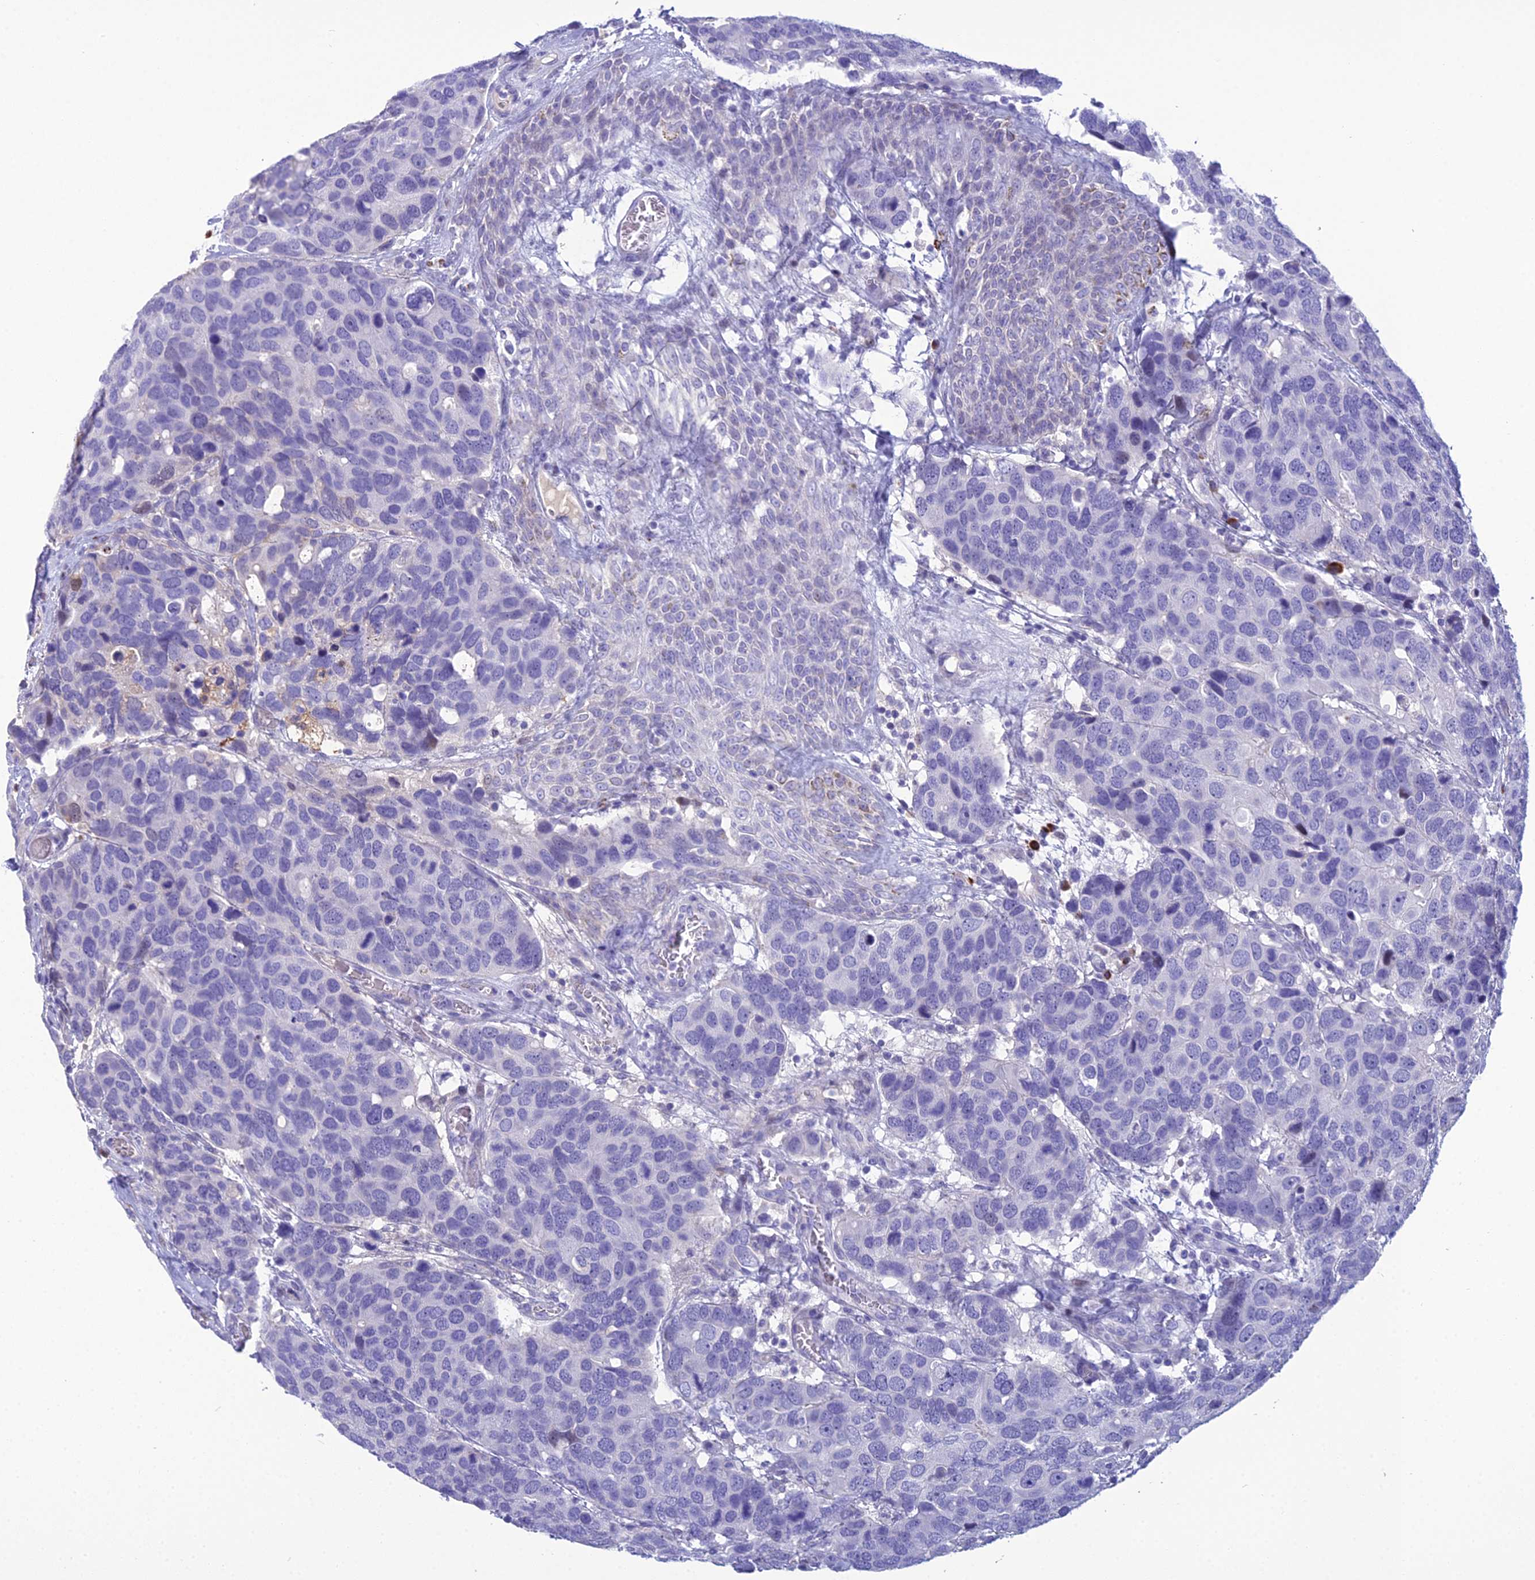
{"staining": {"intensity": "negative", "quantity": "none", "location": "none"}, "tissue": "breast cancer", "cell_type": "Tumor cells", "image_type": "cancer", "snomed": [{"axis": "morphology", "description": "Duct carcinoma"}, {"axis": "topography", "description": "Breast"}], "caption": "High magnification brightfield microscopy of infiltrating ductal carcinoma (breast) stained with DAB (3,3'-diaminobenzidine) (brown) and counterstained with hematoxylin (blue): tumor cells show no significant positivity.", "gene": "CRB2", "patient": {"sex": "female", "age": 83}}